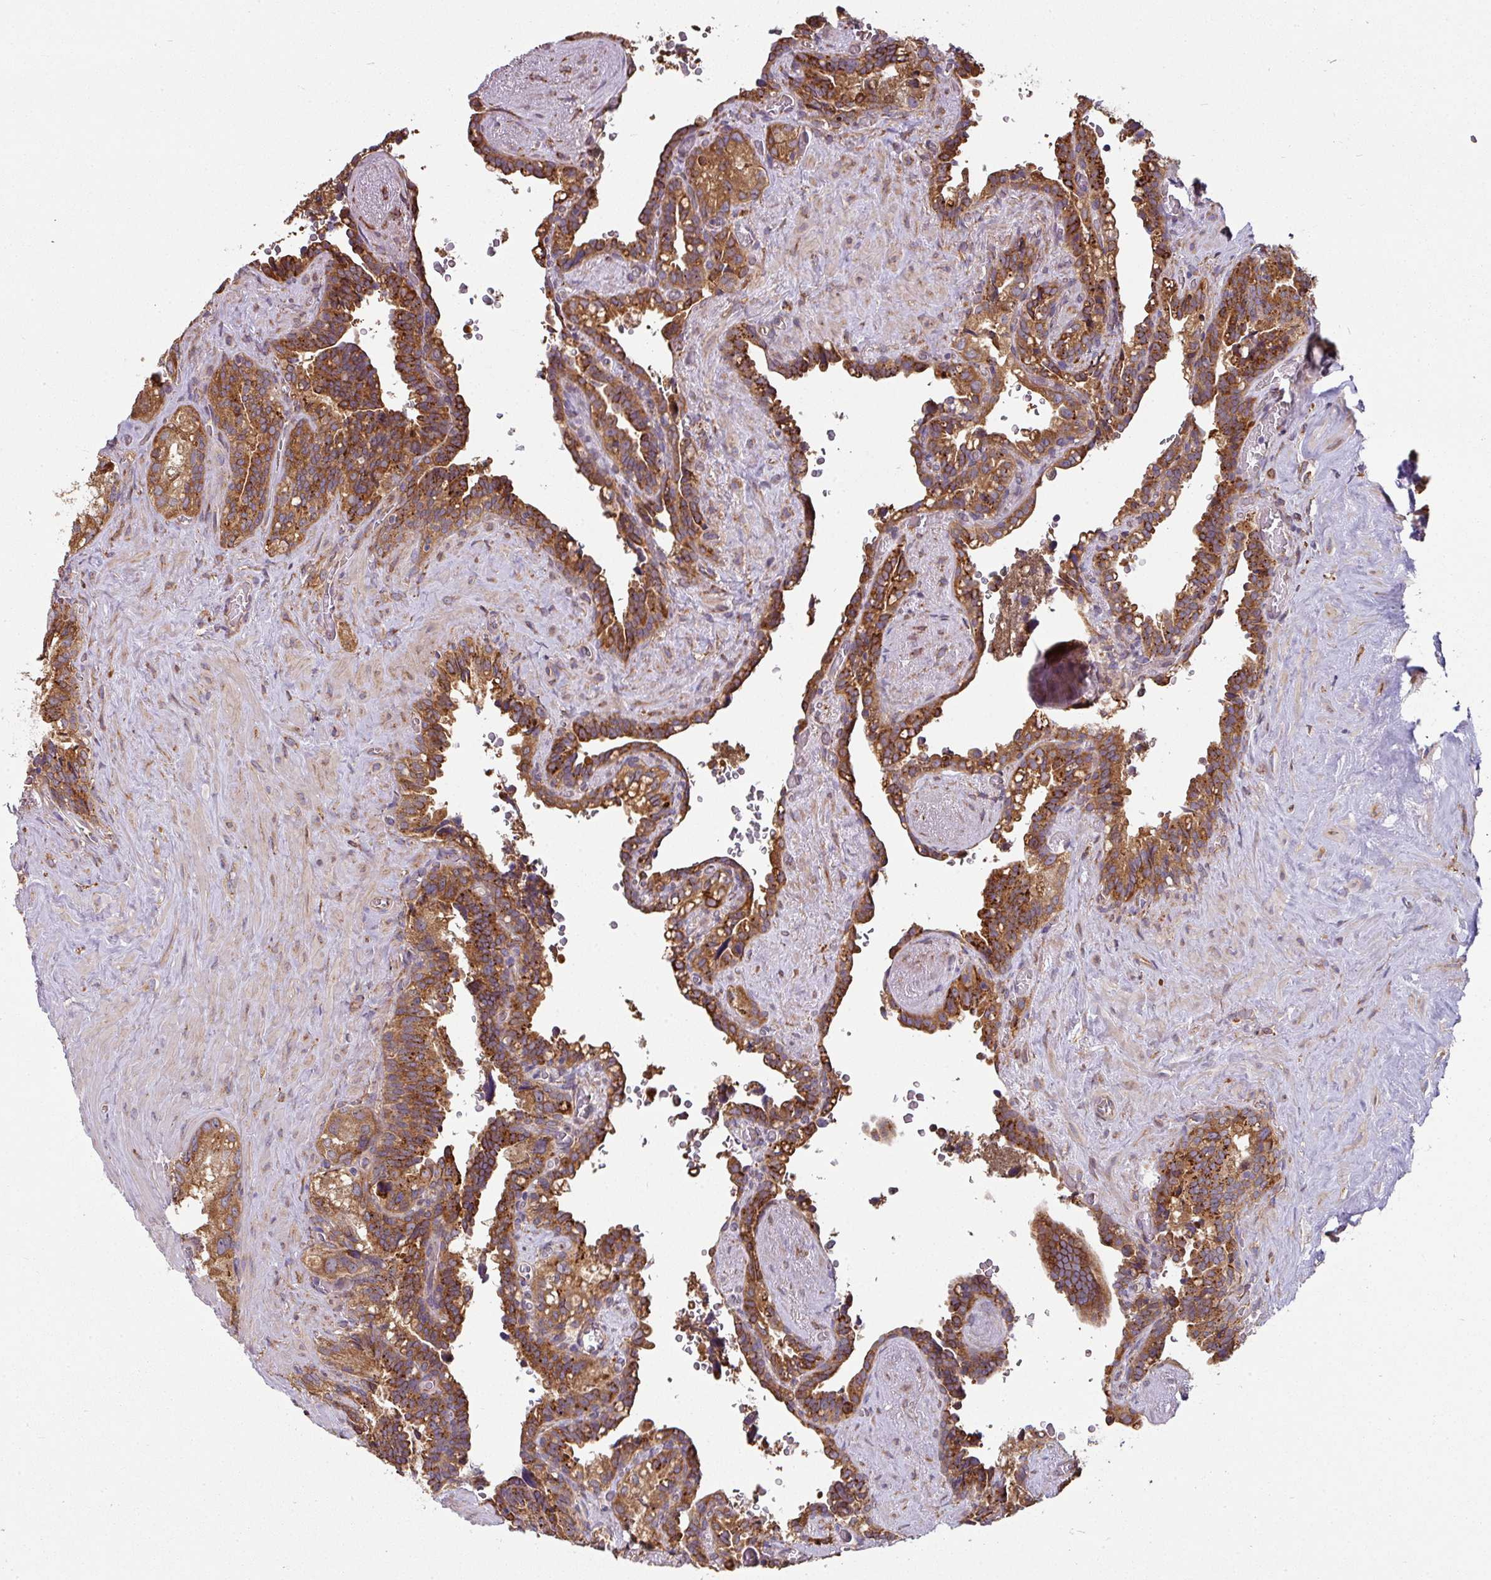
{"staining": {"intensity": "moderate", "quantity": ">75%", "location": "cytoplasmic/membranous"}, "tissue": "seminal vesicle", "cell_type": "Glandular cells", "image_type": "normal", "snomed": [{"axis": "morphology", "description": "Normal tissue, NOS"}, {"axis": "topography", "description": "Seminal veicle"}], "caption": "Protein expression analysis of benign human seminal vesicle reveals moderate cytoplasmic/membranous expression in about >75% of glandular cells.", "gene": "FAT4", "patient": {"sex": "male", "age": 68}}